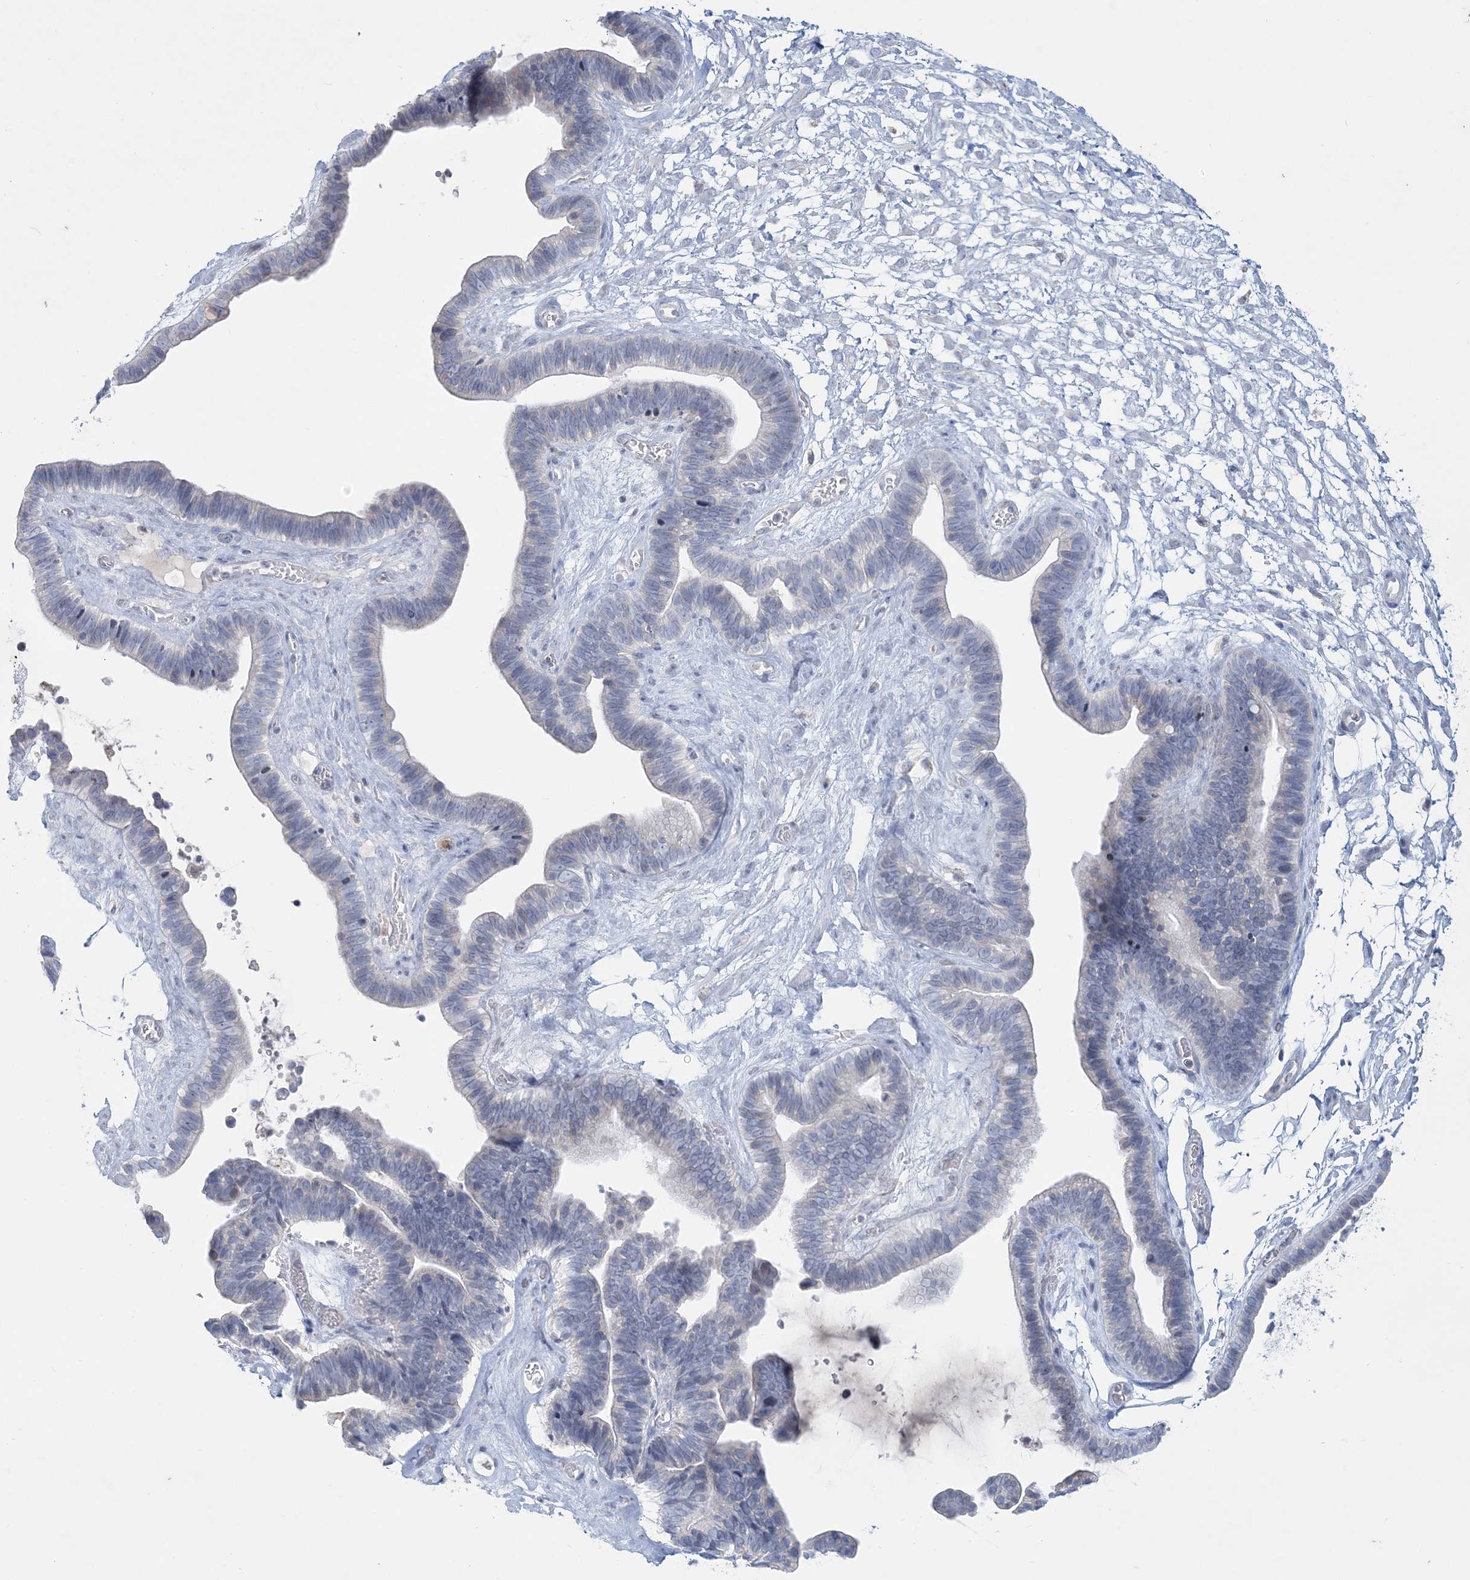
{"staining": {"intensity": "negative", "quantity": "none", "location": "none"}, "tissue": "ovarian cancer", "cell_type": "Tumor cells", "image_type": "cancer", "snomed": [{"axis": "morphology", "description": "Cystadenocarcinoma, serous, NOS"}, {"axis": "topography", "description": "Ovary"}], "caption": "Human ovarian cancer (serous cystadenocarcinoma) stained for a protein using immunohistochemistry shows no expression in tumor cells.", "gene": "TBC1D7", "patient": {"sex": "female", "age": 56}}